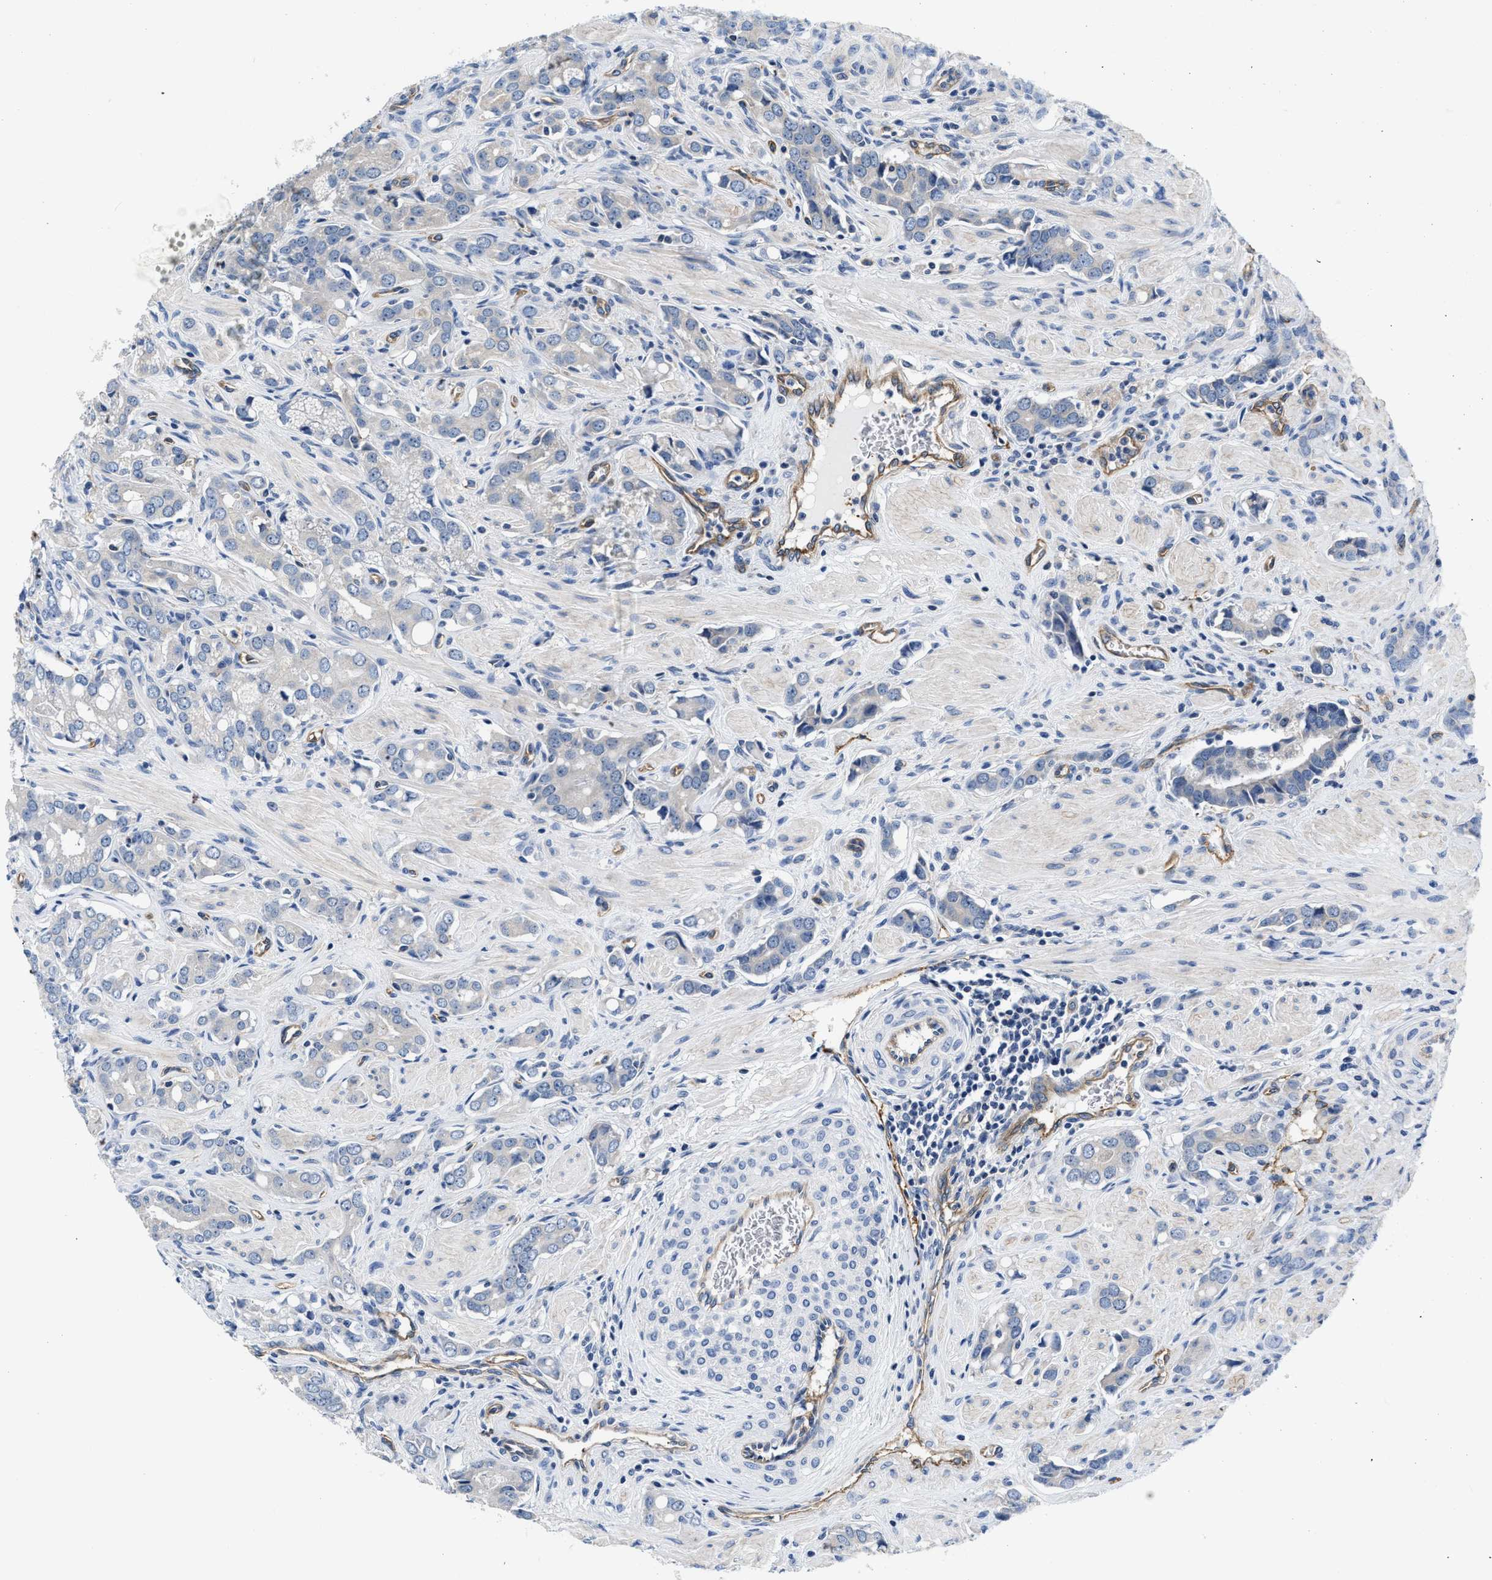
{"staining": {"intensity": "negative", "quantity": "none", "location": "none"}, "tissue": "prostate cancer", "cell_type": "Tumor cells", "image_type": "cancer", "snomed": [{"axis": "morphology", "description": "Adenocarcinoma, High grade"}, {"axis": "topography", "description": "Prostate"}], "caption": "There is no significant expression in tumor cells of prostate cancer.", "gene": "C22orf42", "patient": {"sex": "male", "age": 52}}